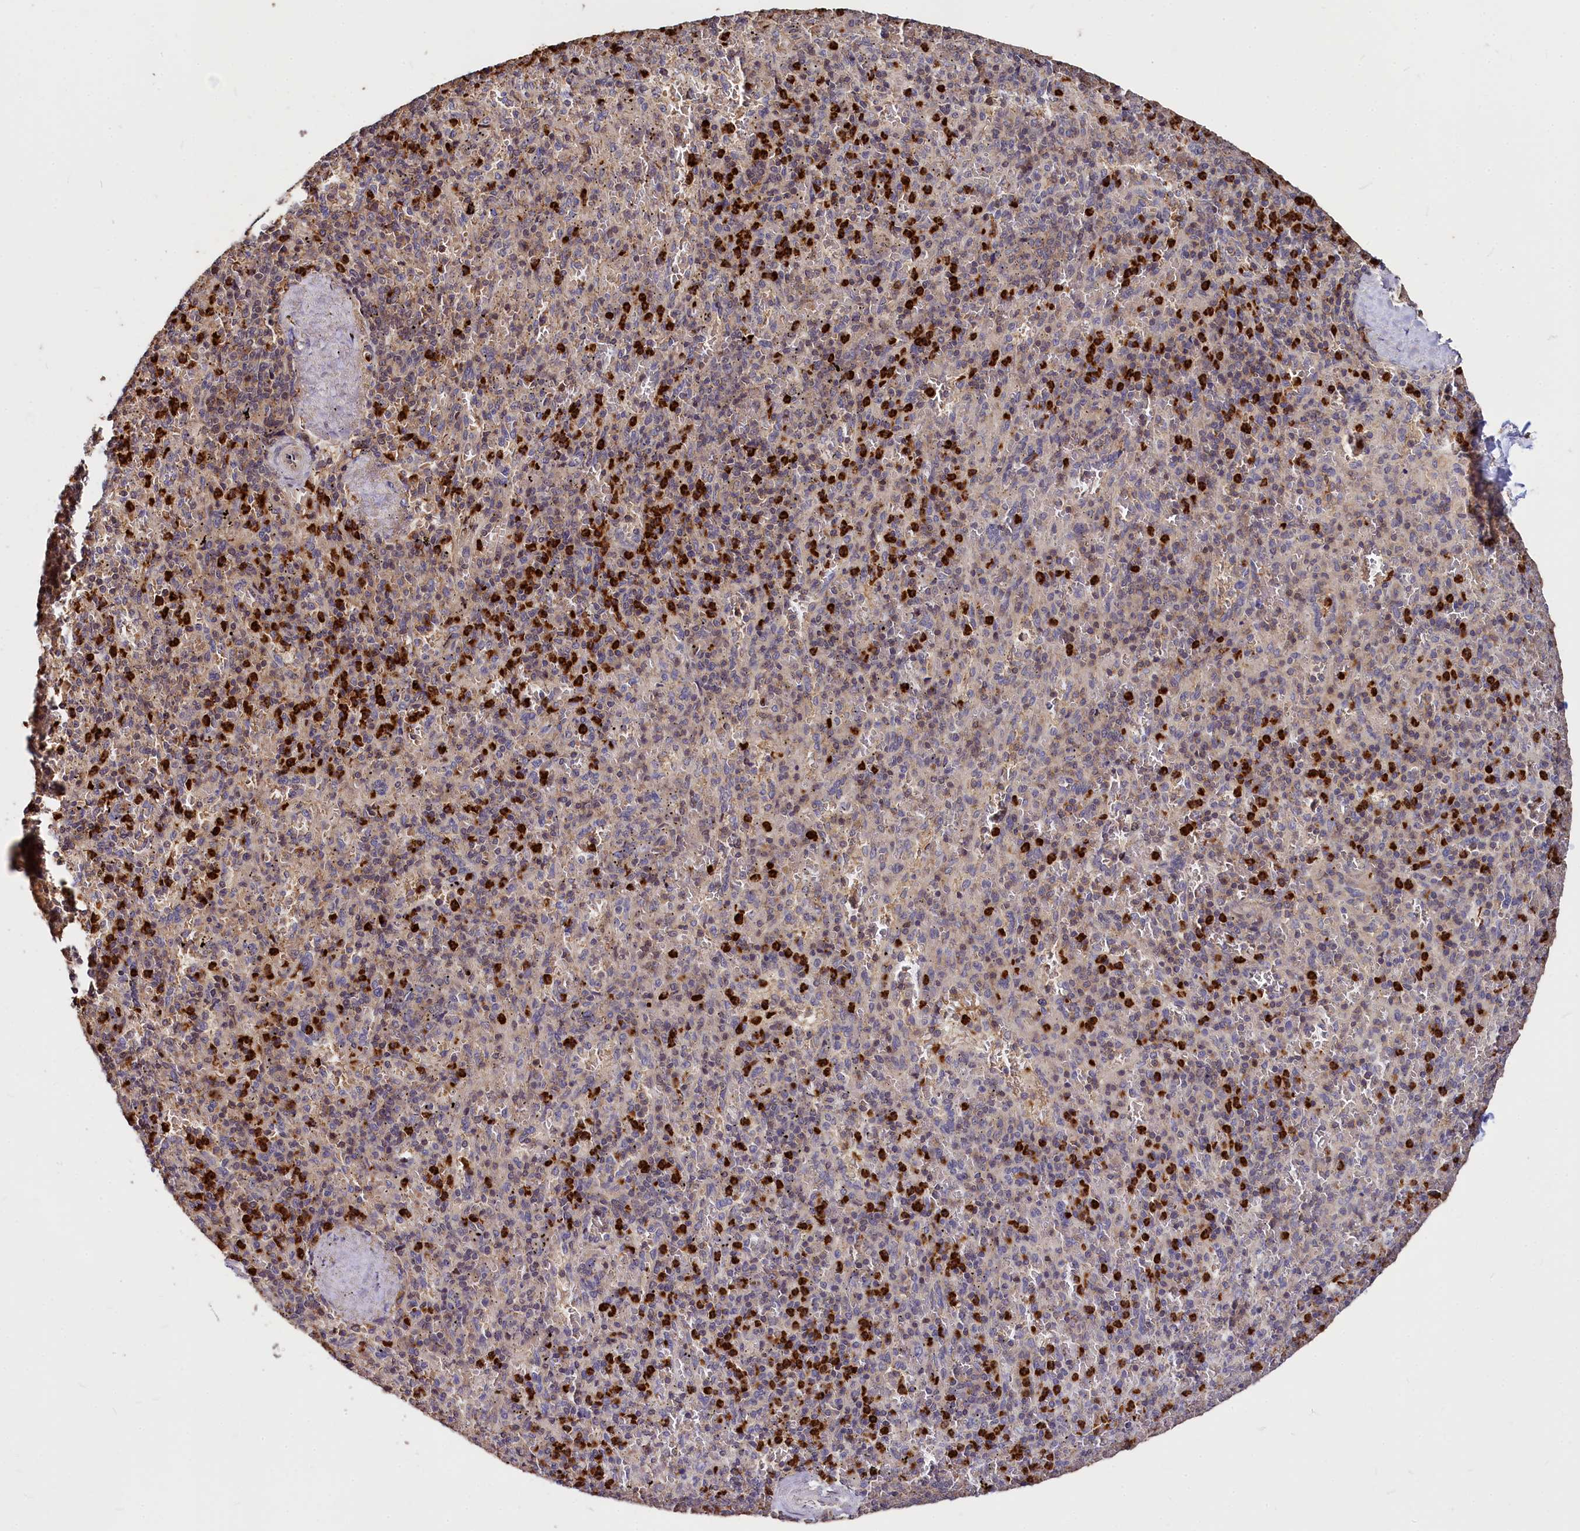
{"staining": {"intensity": "strong", "quantity": "<25%", "location": "cytoplasmic/membranous"}, "tissue": "spleen", "cell_type": "Cells in red pulp", "image_type": "normal", "snomed": [{"axis": "morphology", "description": "Normal tissue, NOS"}, {"axis": "topography", "description": "Spleen"}], "caption": "Immunohistochemistry (IHC) image of normal spleen: spleen stained using IHC shows medium levels of strong protein expression localized specifically in the cytoplasmic/membranous of cells in red pulp, appearing as a cytoplasmic/membranous brown color.", "gene": "ATG101", "patient": {"sex": "male", "age": 82}}